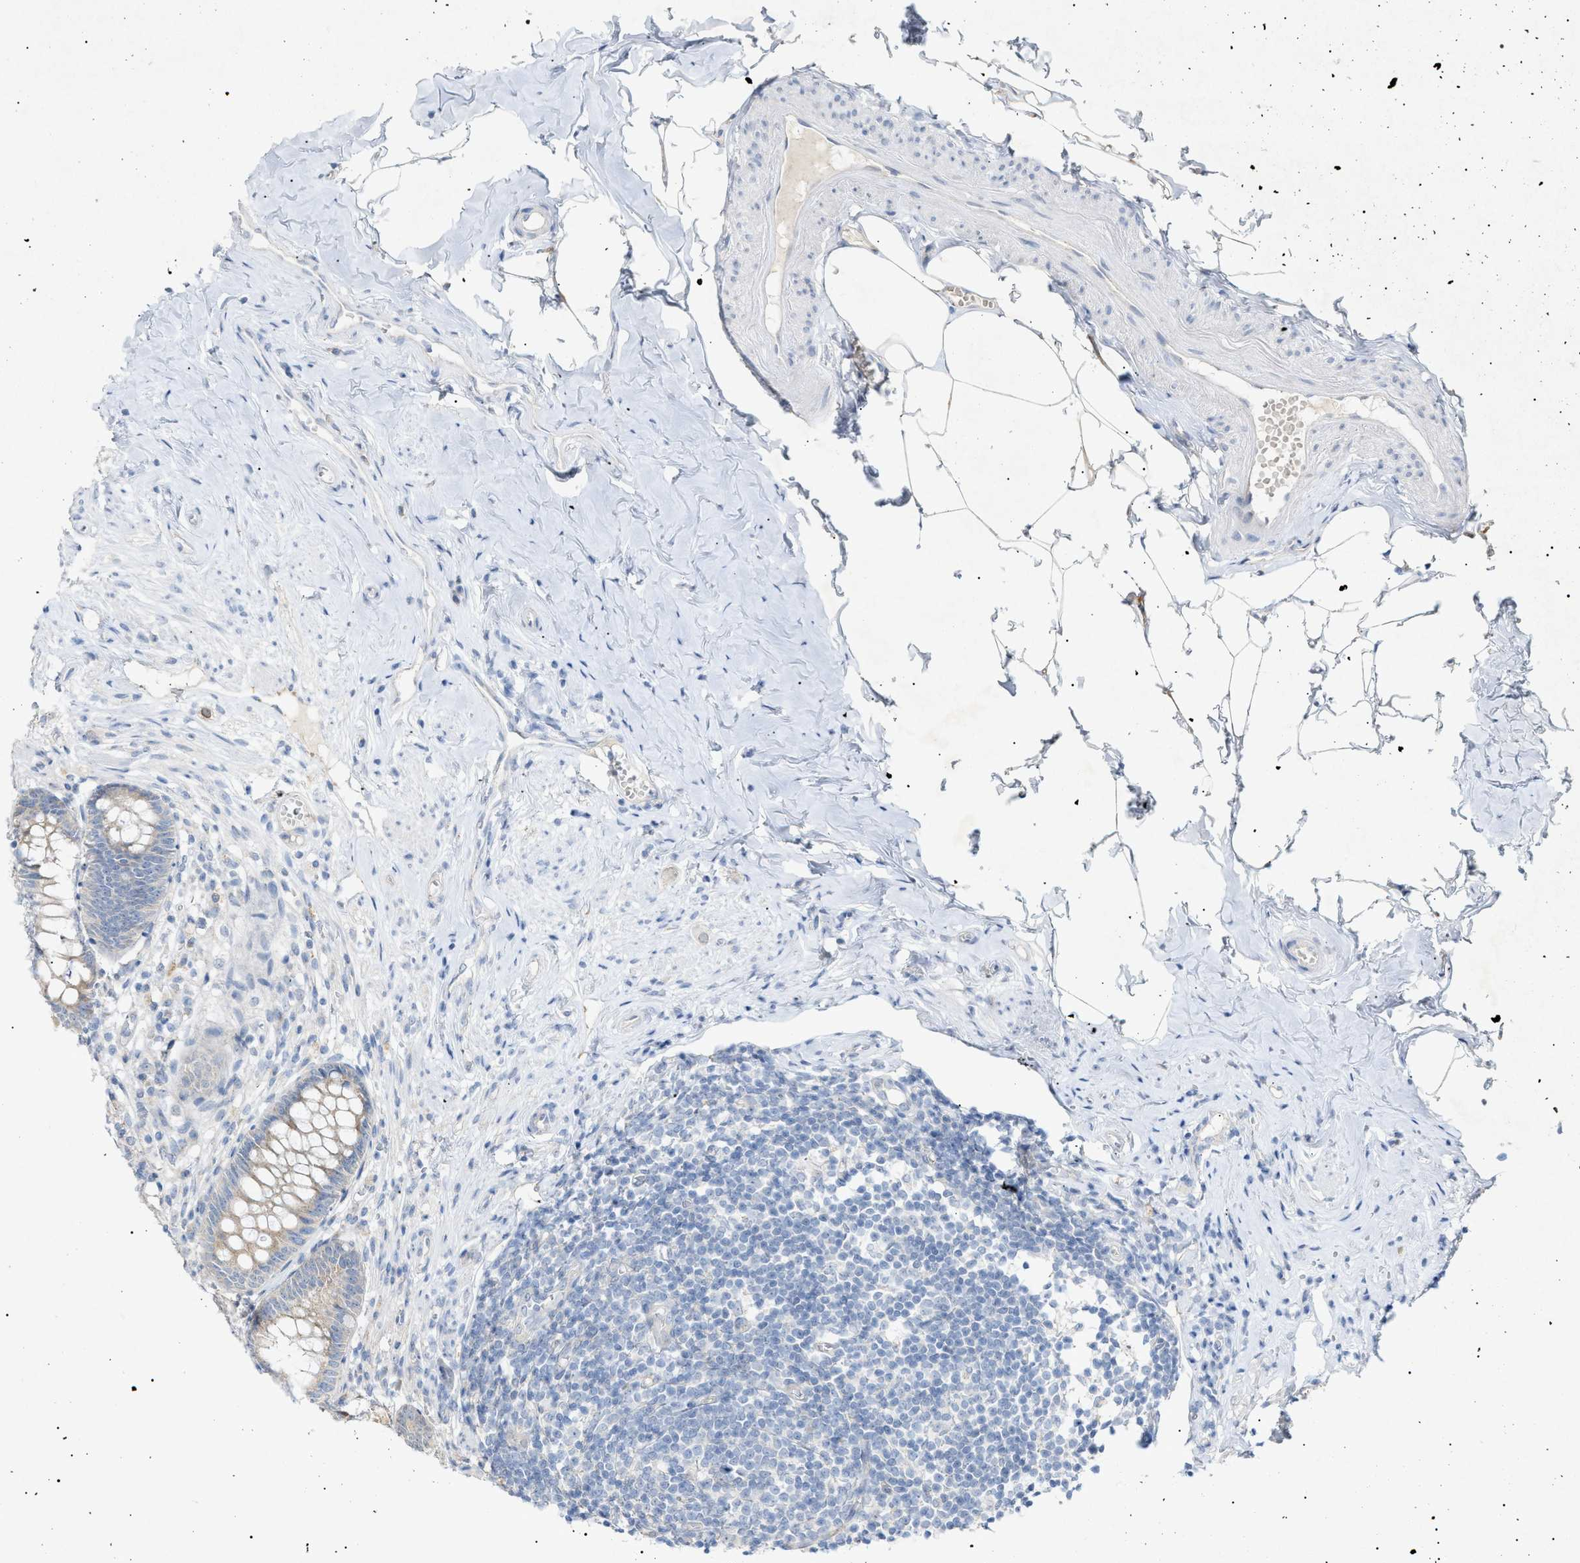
{"staining": {"intensity": "weak", "quantity": "<25%", "location": "cytoplasmic/membranous"}, "tissue": "appendix", "cell_type": "Glandular cells", "image_type": "normal", "snomed": [{"axis": "morphology", "description": "Normal tissue, NOS"}, {"axis": "topography", "description": "Appendix"}], "caption": "Immunohistochemical staining of unremarkable appendix reveals no significant expression in glandular cells.", "gene": "SLC25A31", "patient": {"sex": "male", "age": 56}}